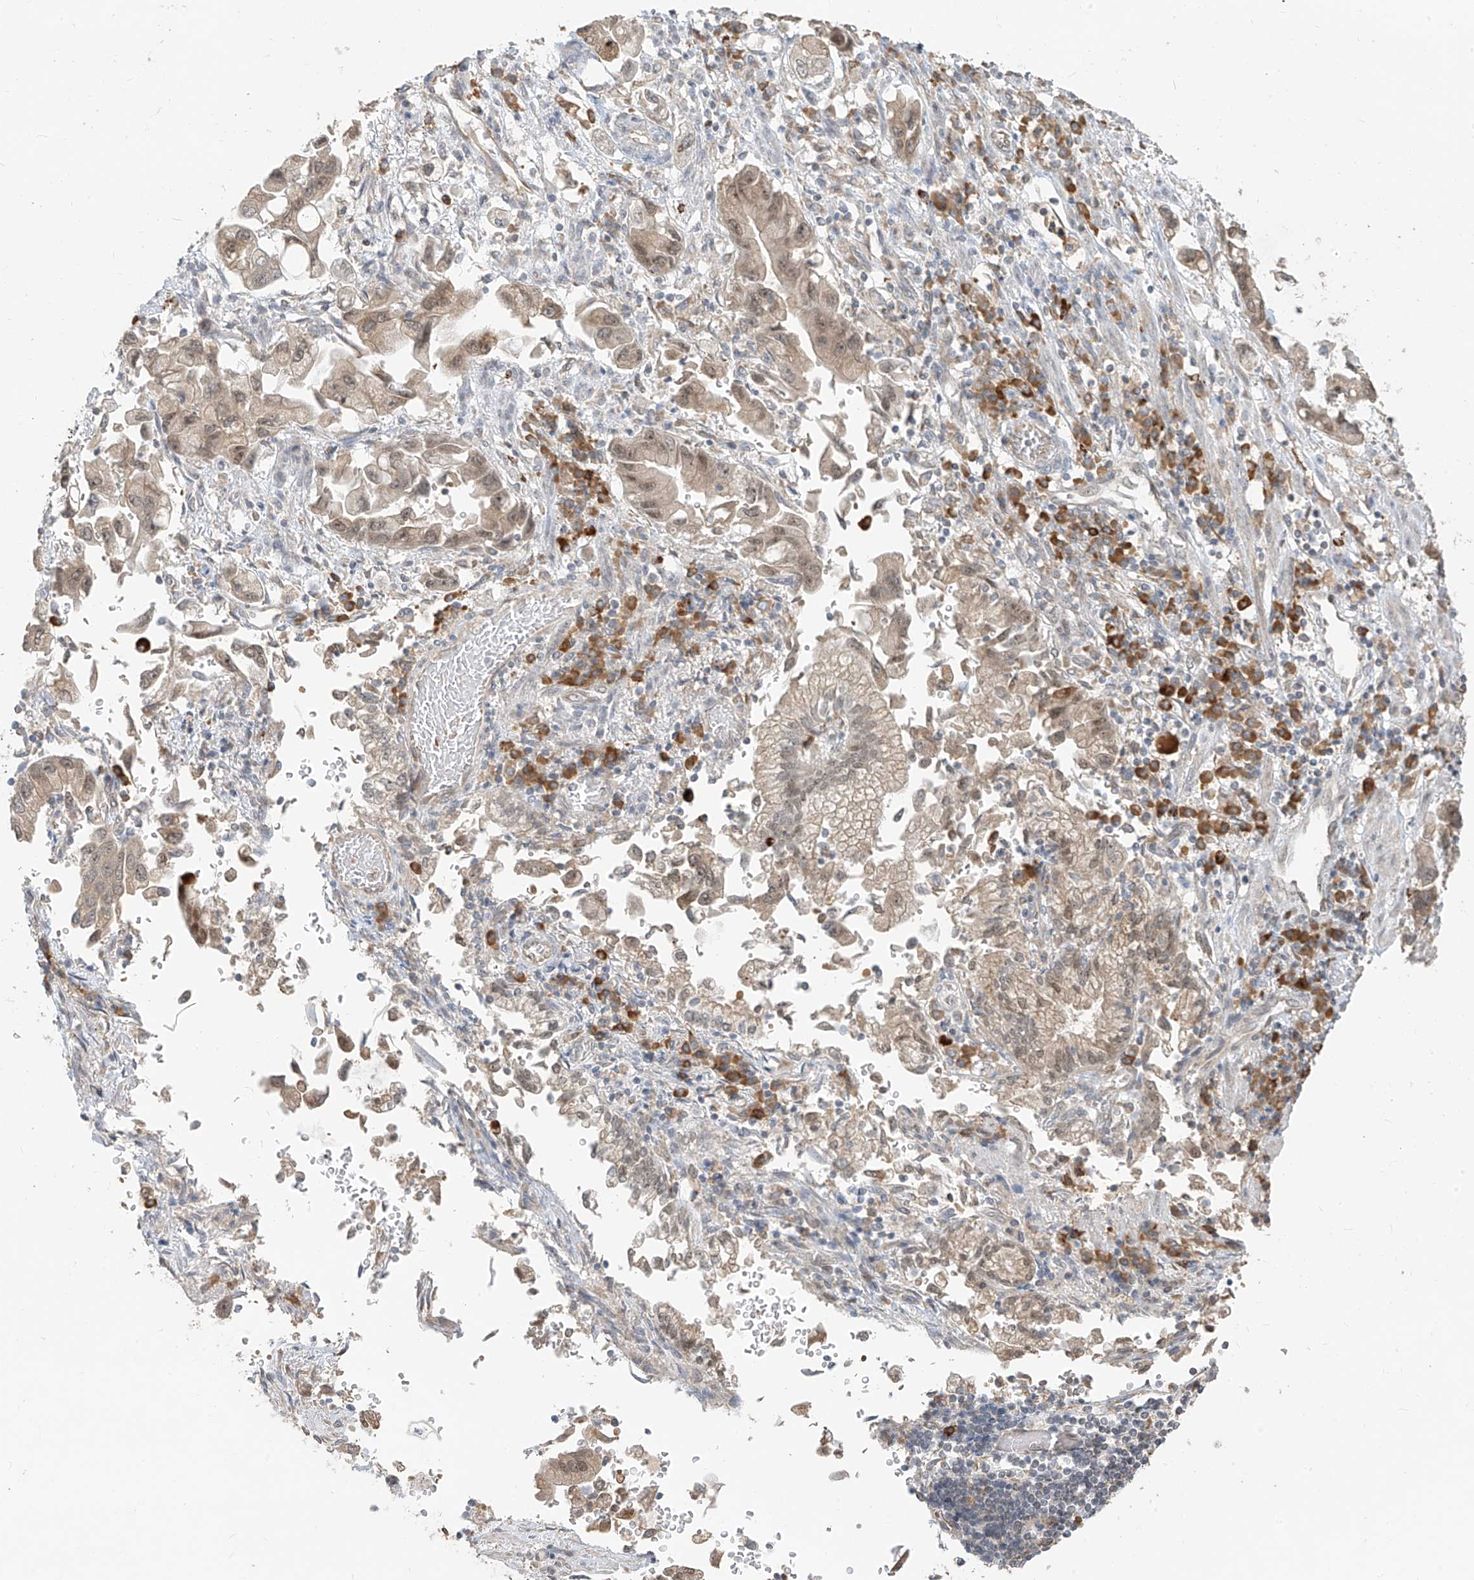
{"staining": {"intensity": "weak", "quantity": ">75%", "location": "cytoplasmic/membranous,nuclear"}, "tissue": "stomach cancer", "cell_type": "Tumor cells", "image_type": "cancer", "snomed": [{"axis": "morphology", "description": "Adenocarcinoma, NOS"}, {"axis": "topography", "description": "Stomach"}], "caption": "Immunohistochemistry of human stomach cancer demonstrates low levels of weak cytoplasmic/membranous and nuclear staining in about >75% of tumor cells.", "gene": "ZMYM2", "patient": {"sex": "male", "age": 62}}